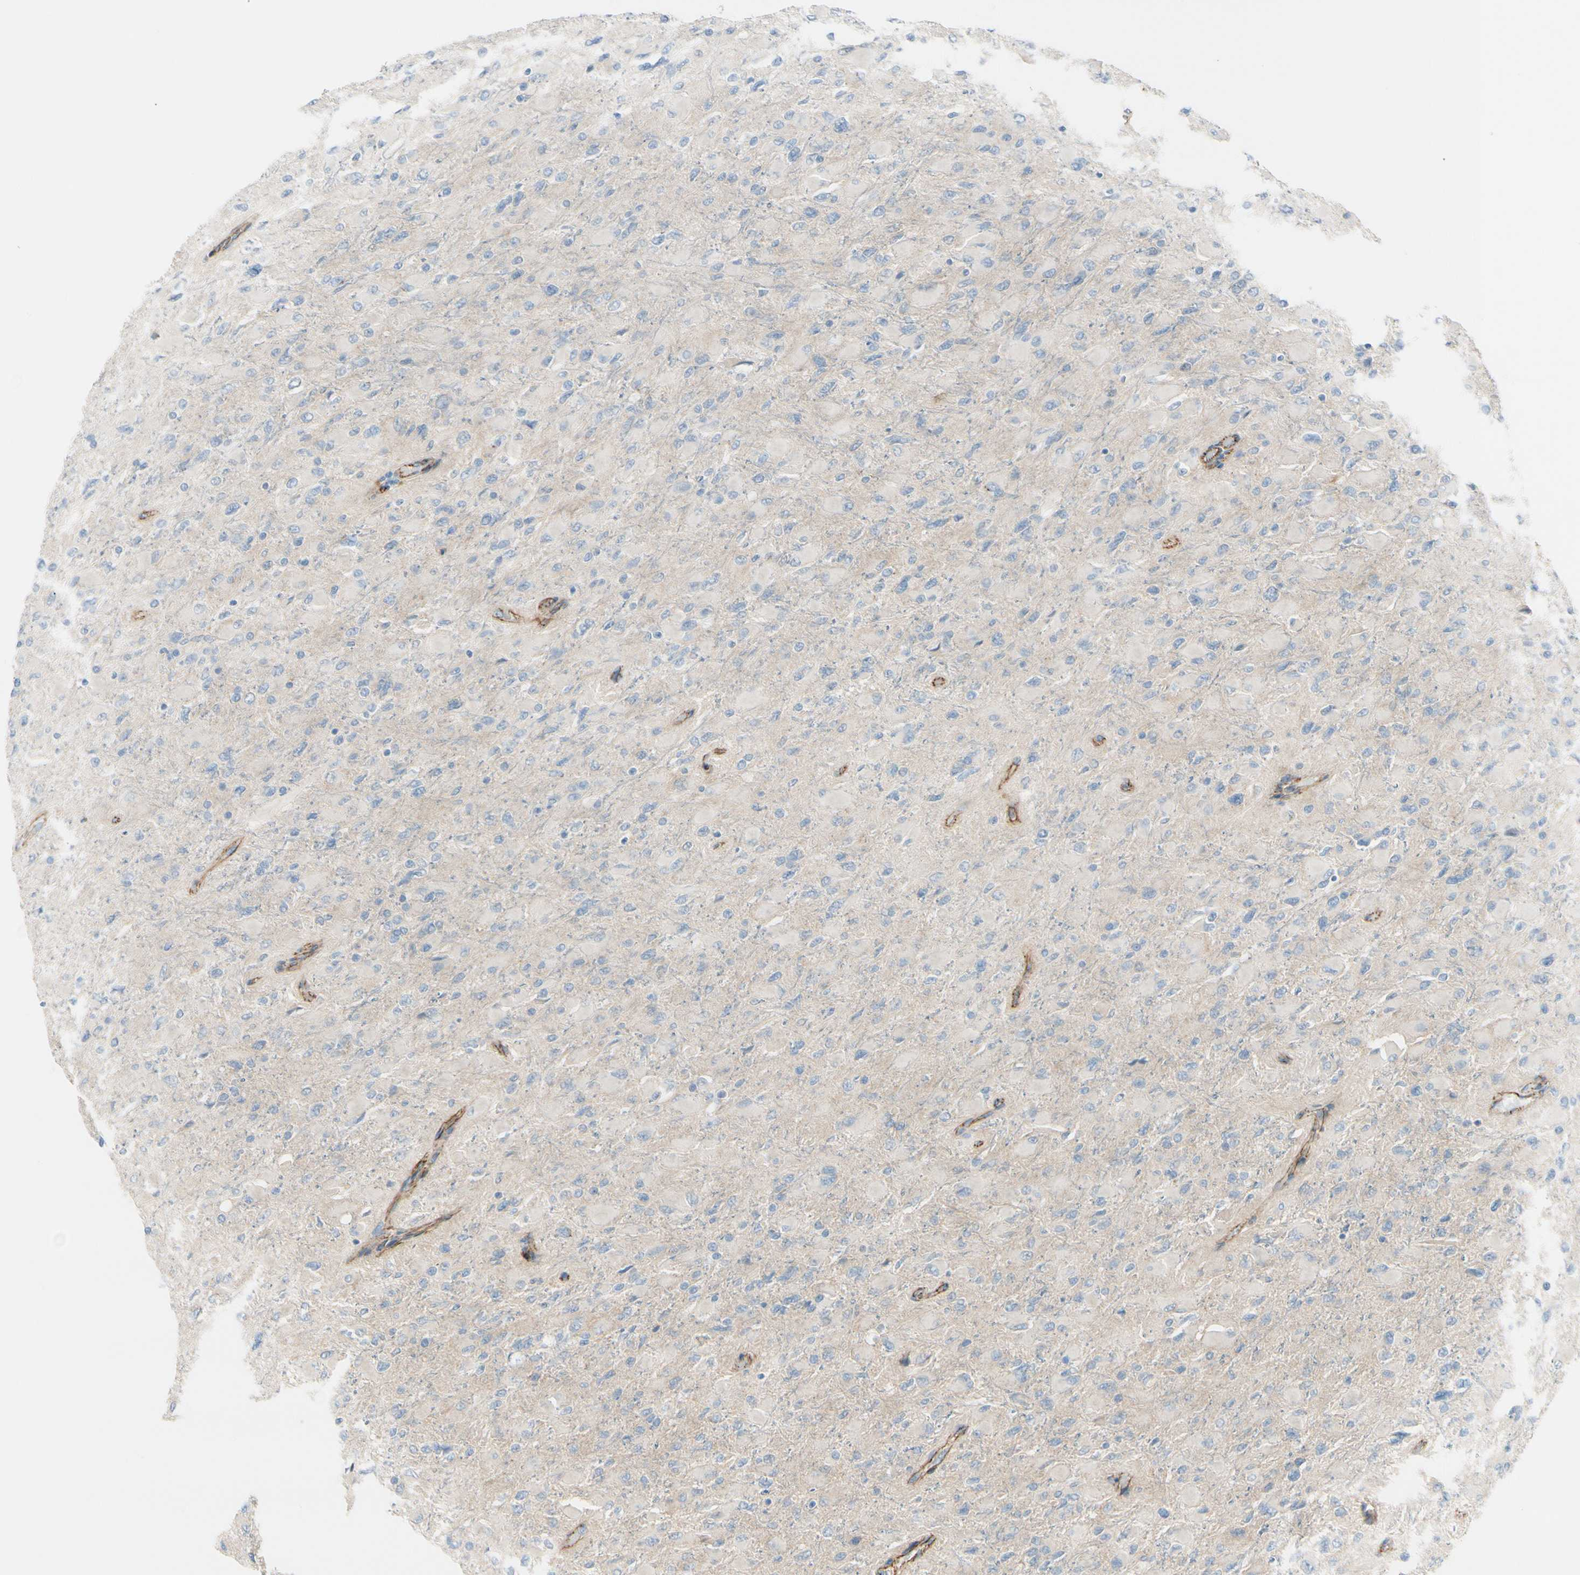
{"staining": {"intensity": "negative", "quantity": "none", "location": "none"}, "tissue": "glioma", "cell_type": "Tumor cells", "image_type": "cancer", "snomed": [{"axis": "morphology", "description": "Glioma, malignant, High grade"}, {"axis": "topography", "description": "Cerebral cortex"}], "caption": "Tumor cells show no significant protein staining in malignant glioma (high-grade).", "gene": "TJP1", "patient": {"sex": "female", "age": 36}}